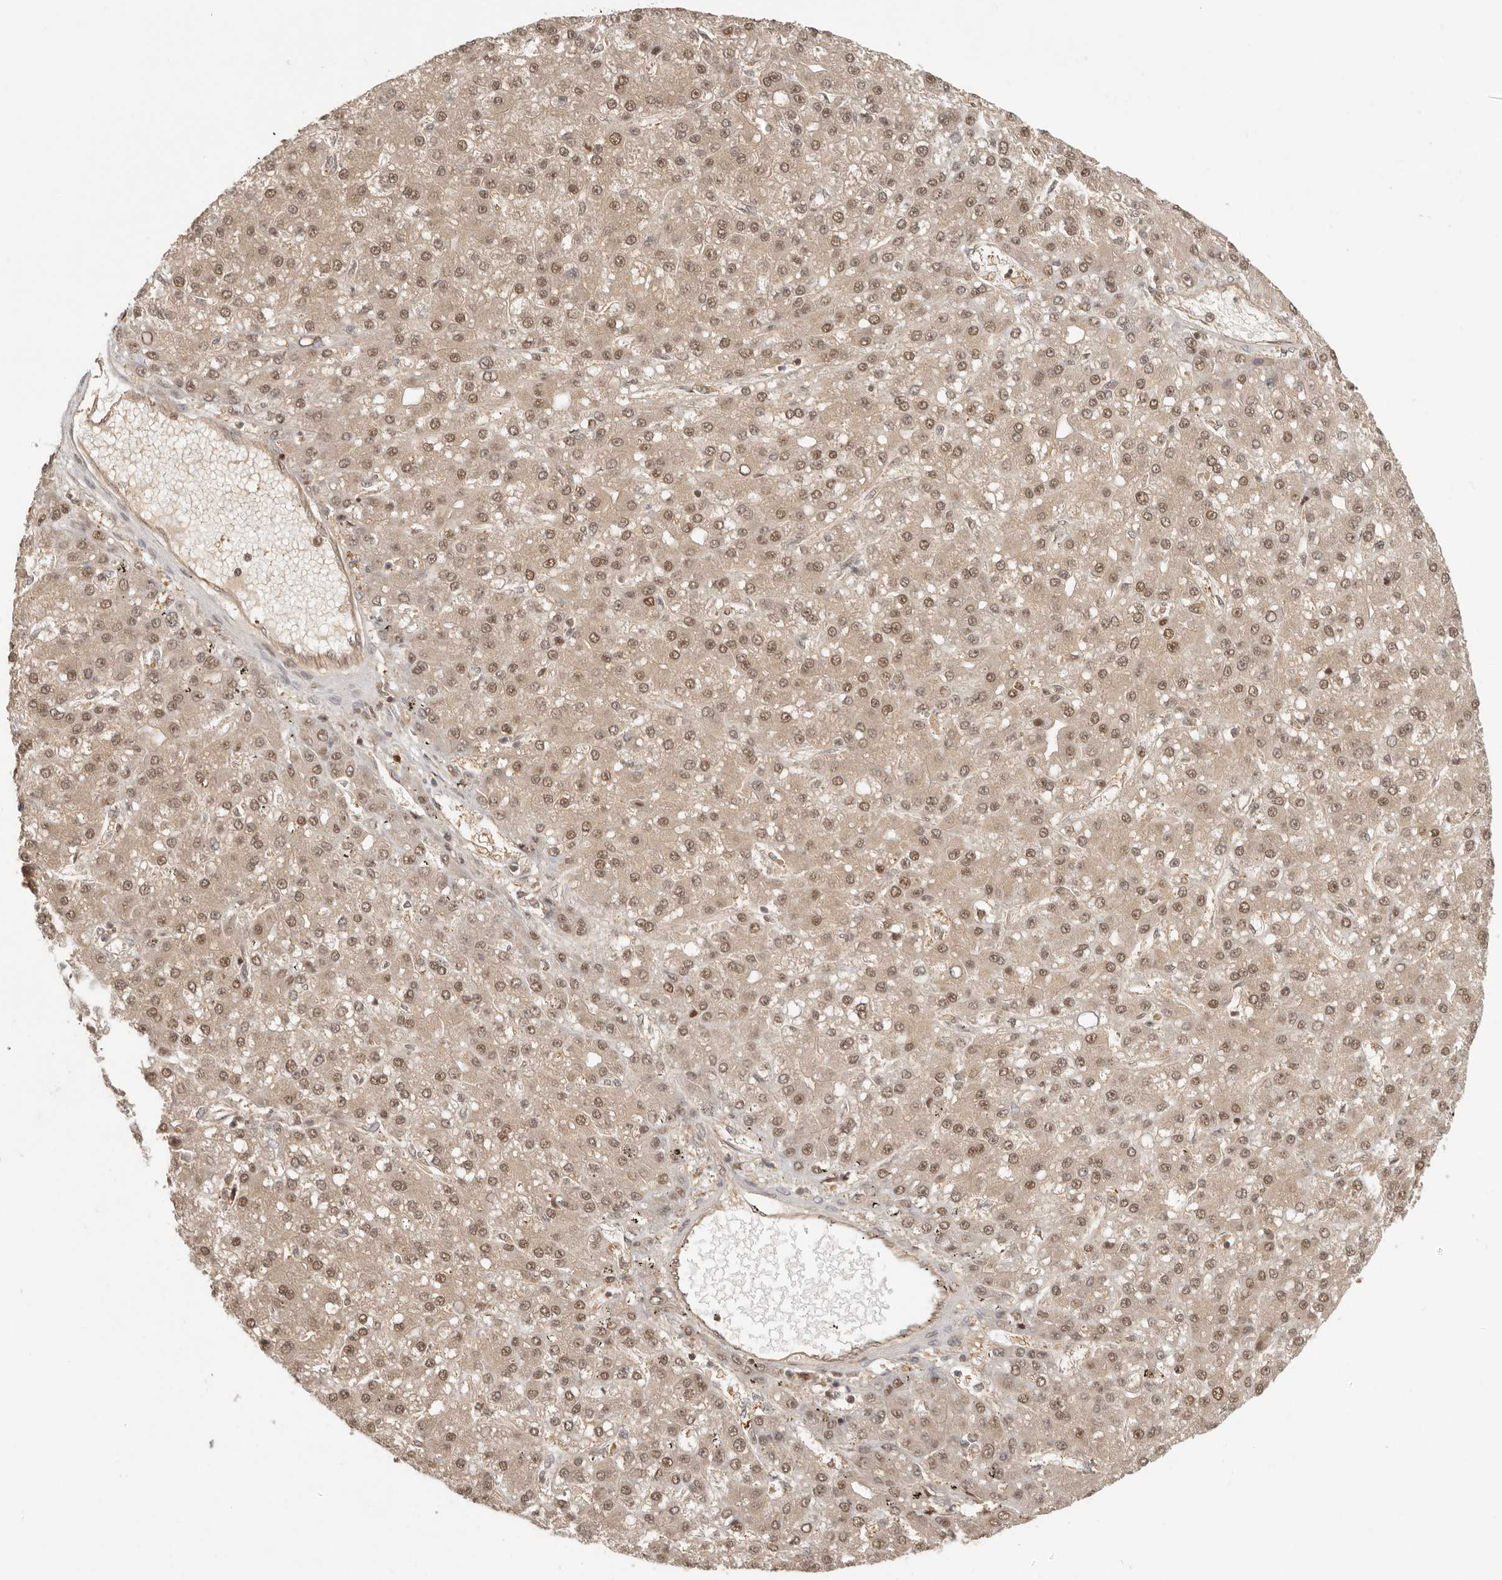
{"staining": {"intensity": "moderate", "quantity": ">75%", "location": "nuclear"}, "tissue": "liver cancer", "cell_type": "Tumor cells", "image_type": "cancer", "snomed": [{"axis": "morphology", "description": "Carcinoma, Hepatocellular, NOS"}, {"axis": "topography", "description": "Liver"}], "caption": "Immunohistochemistry (IHC) photomicrograph of human liver cancer (hepatocellular carcinoma) stained for a protein (brown), which reveals medium levels of moderate nuclear staining in about >75% of tumor cells.", "gene": "PSMA5", "patient": {"sex": "male", "age": 67}}